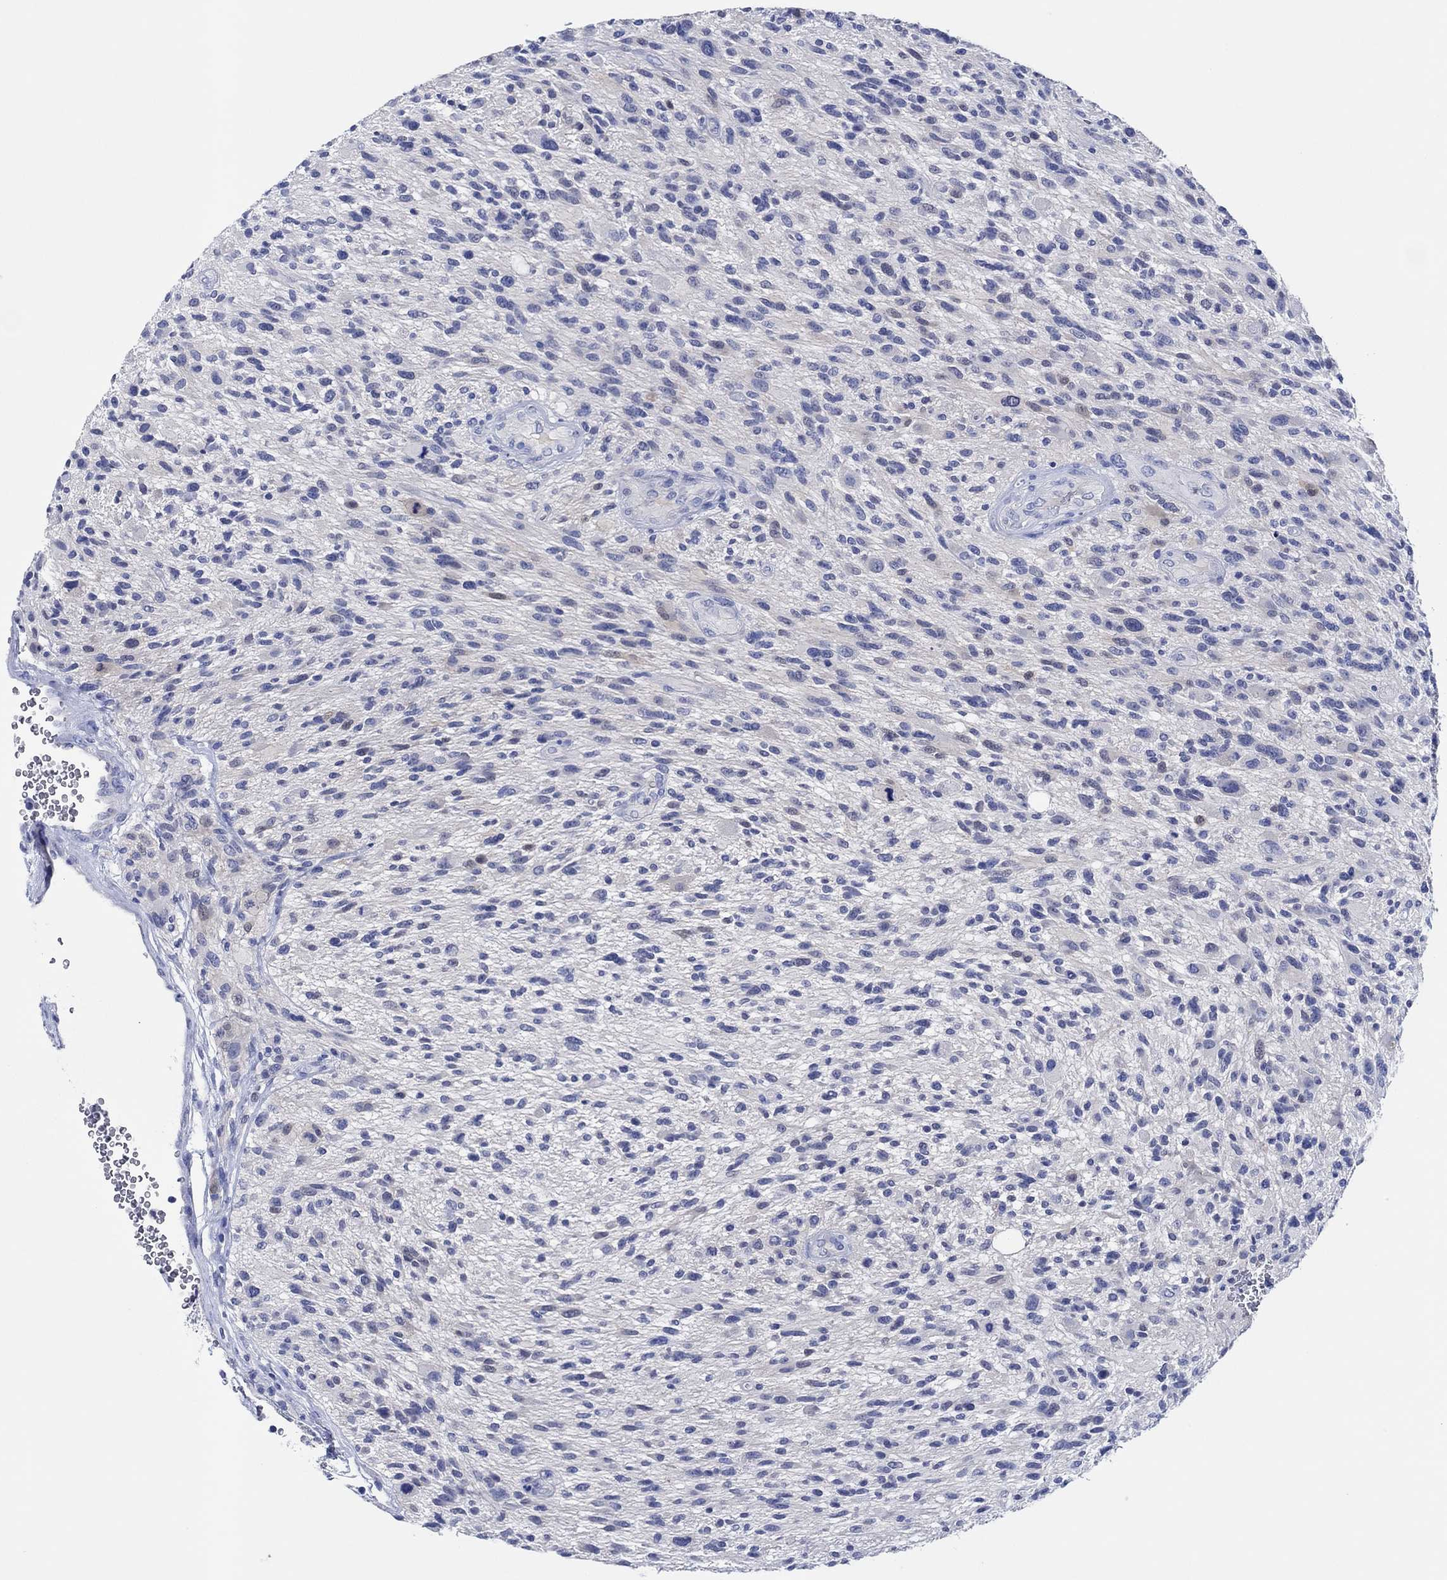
{"staining": {"intensity": "negative", "quantity": "none", "location": "none"}, "tissue": "glioma", "cell_type": "Tumor cells", "image_type": "cancer", "snomed": [{"axis": "morphology", "description": "Glioma, malignant, High grade"}, {"axis": "topography", "description": "Brain"}], "caption": "Immunohistochemistry of malignant glioma (high-grade) demonstrates no positivity in tumor cells.", "gene": "CPNE6", "patient": {"sex": "male", "age": 47}}